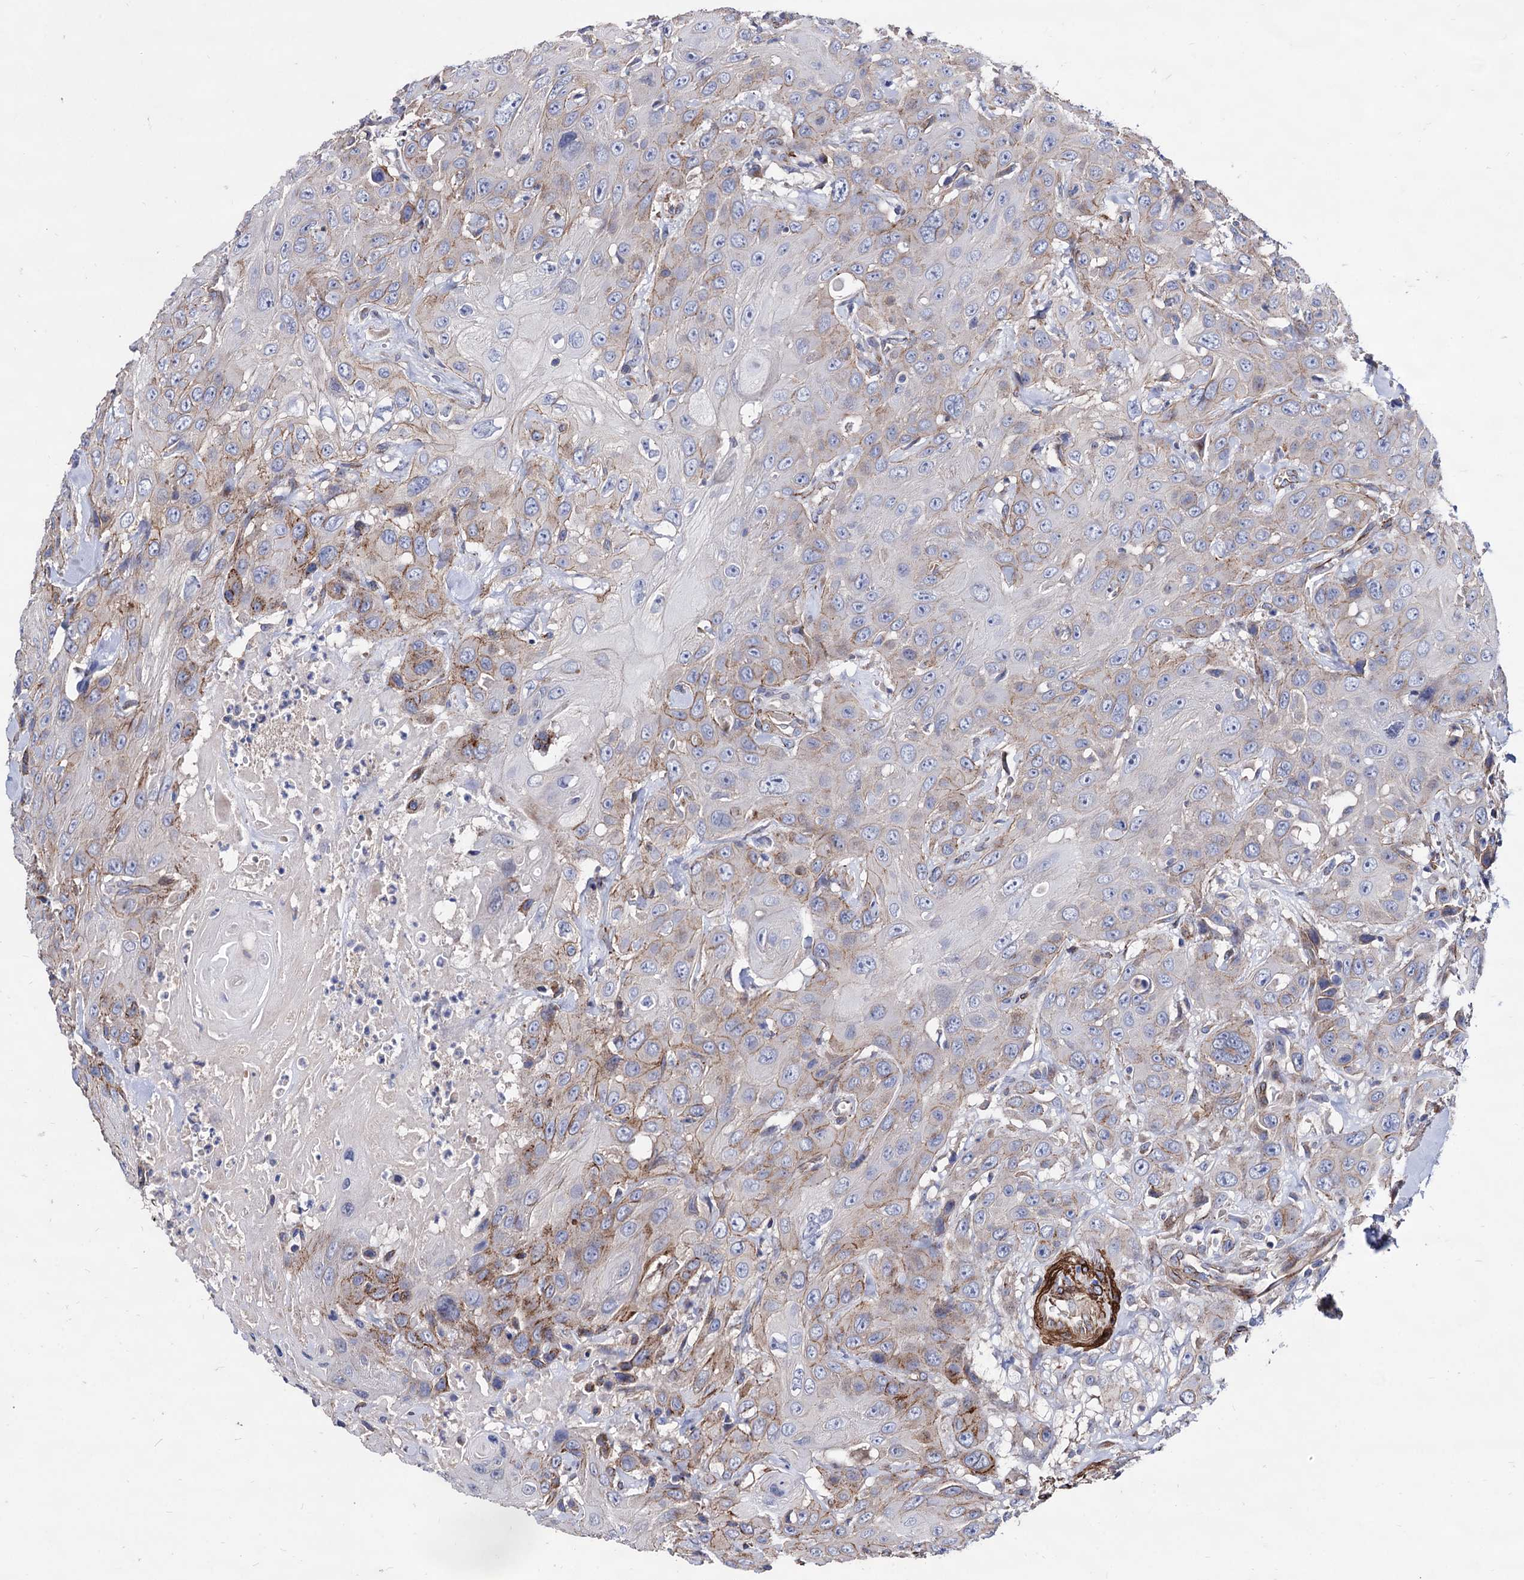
{"staining": {"intensity": "moderate", "quantity": "<25%", "location": "cytoplasmic/membranous"}, "tissue": "head and neck cancer", "cell_type": "Tumor cells", "image_type": "cancer", "snomed": [{"axis": "morphology", "description": "Squamous cell carcinoma, NOS"}, {"axis": "topography", "description": "Head-Neck"}], "caption": "The photomicrograph reveals staining of head and neck cancer (squamous cell carcinoma), revealing moderate cytoplasmic/membranous protein staining (brown color) within tumor cells.", "gene": "WDR11", "patient": {"sex": "male", "age": 81}}